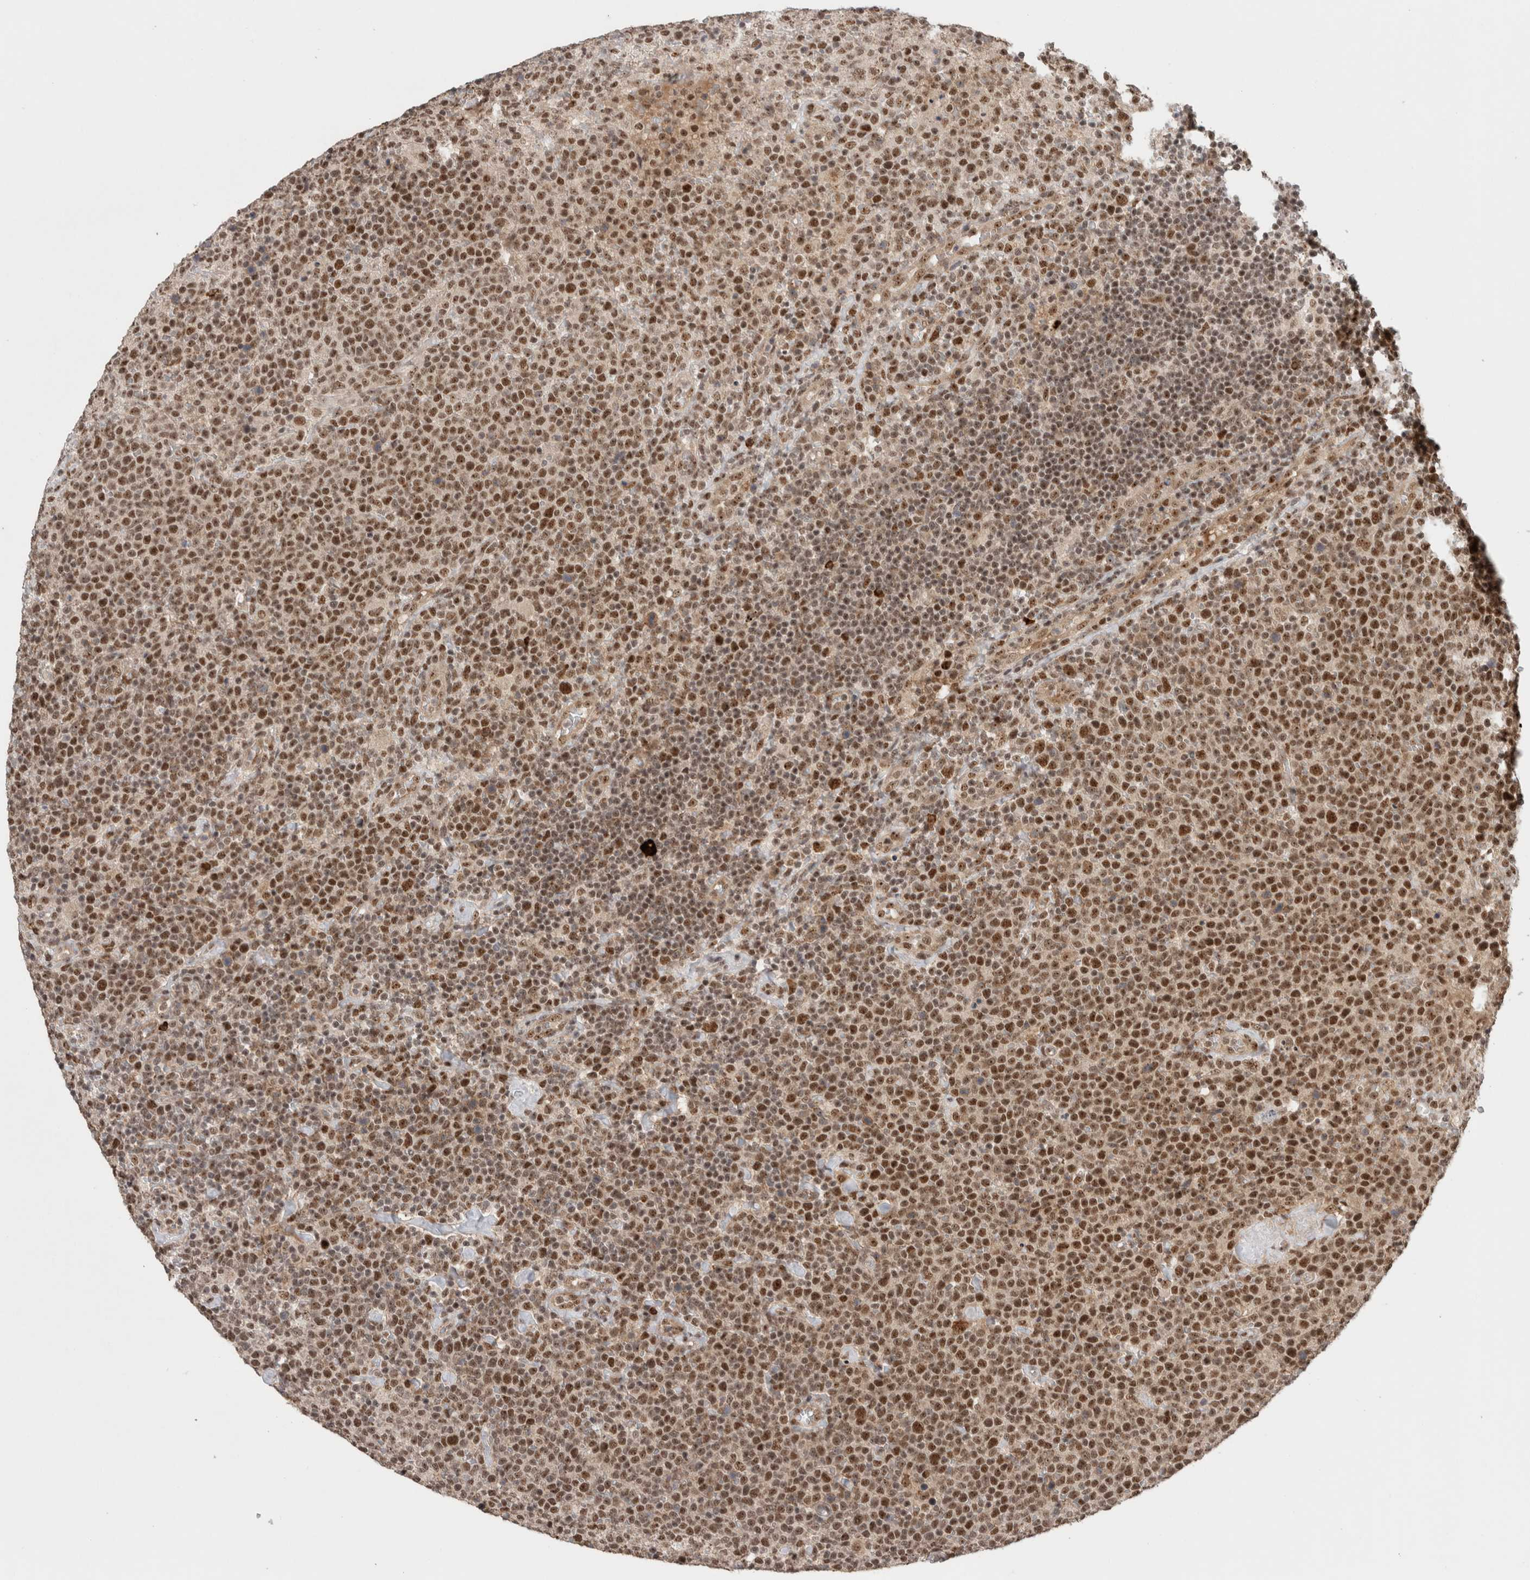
{"staining": {"intensity": "moderate", "quantity": ">75%", "location": "nuclear"}, "tissue": "lymphoma", "cell_type": "Tumor cells", "image_type": "cancer", "snomed": [{"axis": "morphology", "description": "Malignant lymphoma, non-Hodgkin's type, High grade"}, {"axis": "topography", "description": "Lymph node"}], "caption": "Malignant lymphoma, non-Hodgkin's type (high-grade) stained with DAB (3,3'-diaminobenzidine) immunohistochemistry (IHC) reveals medium levels of moderate nuclear positivity in about >75% of tumor cells. The staining is performed using DAB brown chromogen to label protein expression. The nuclei are counter-stained blue using hematoxylin.", "gene": "MPHOSPH6", "patient": {"sex": "male", "age": 61}}